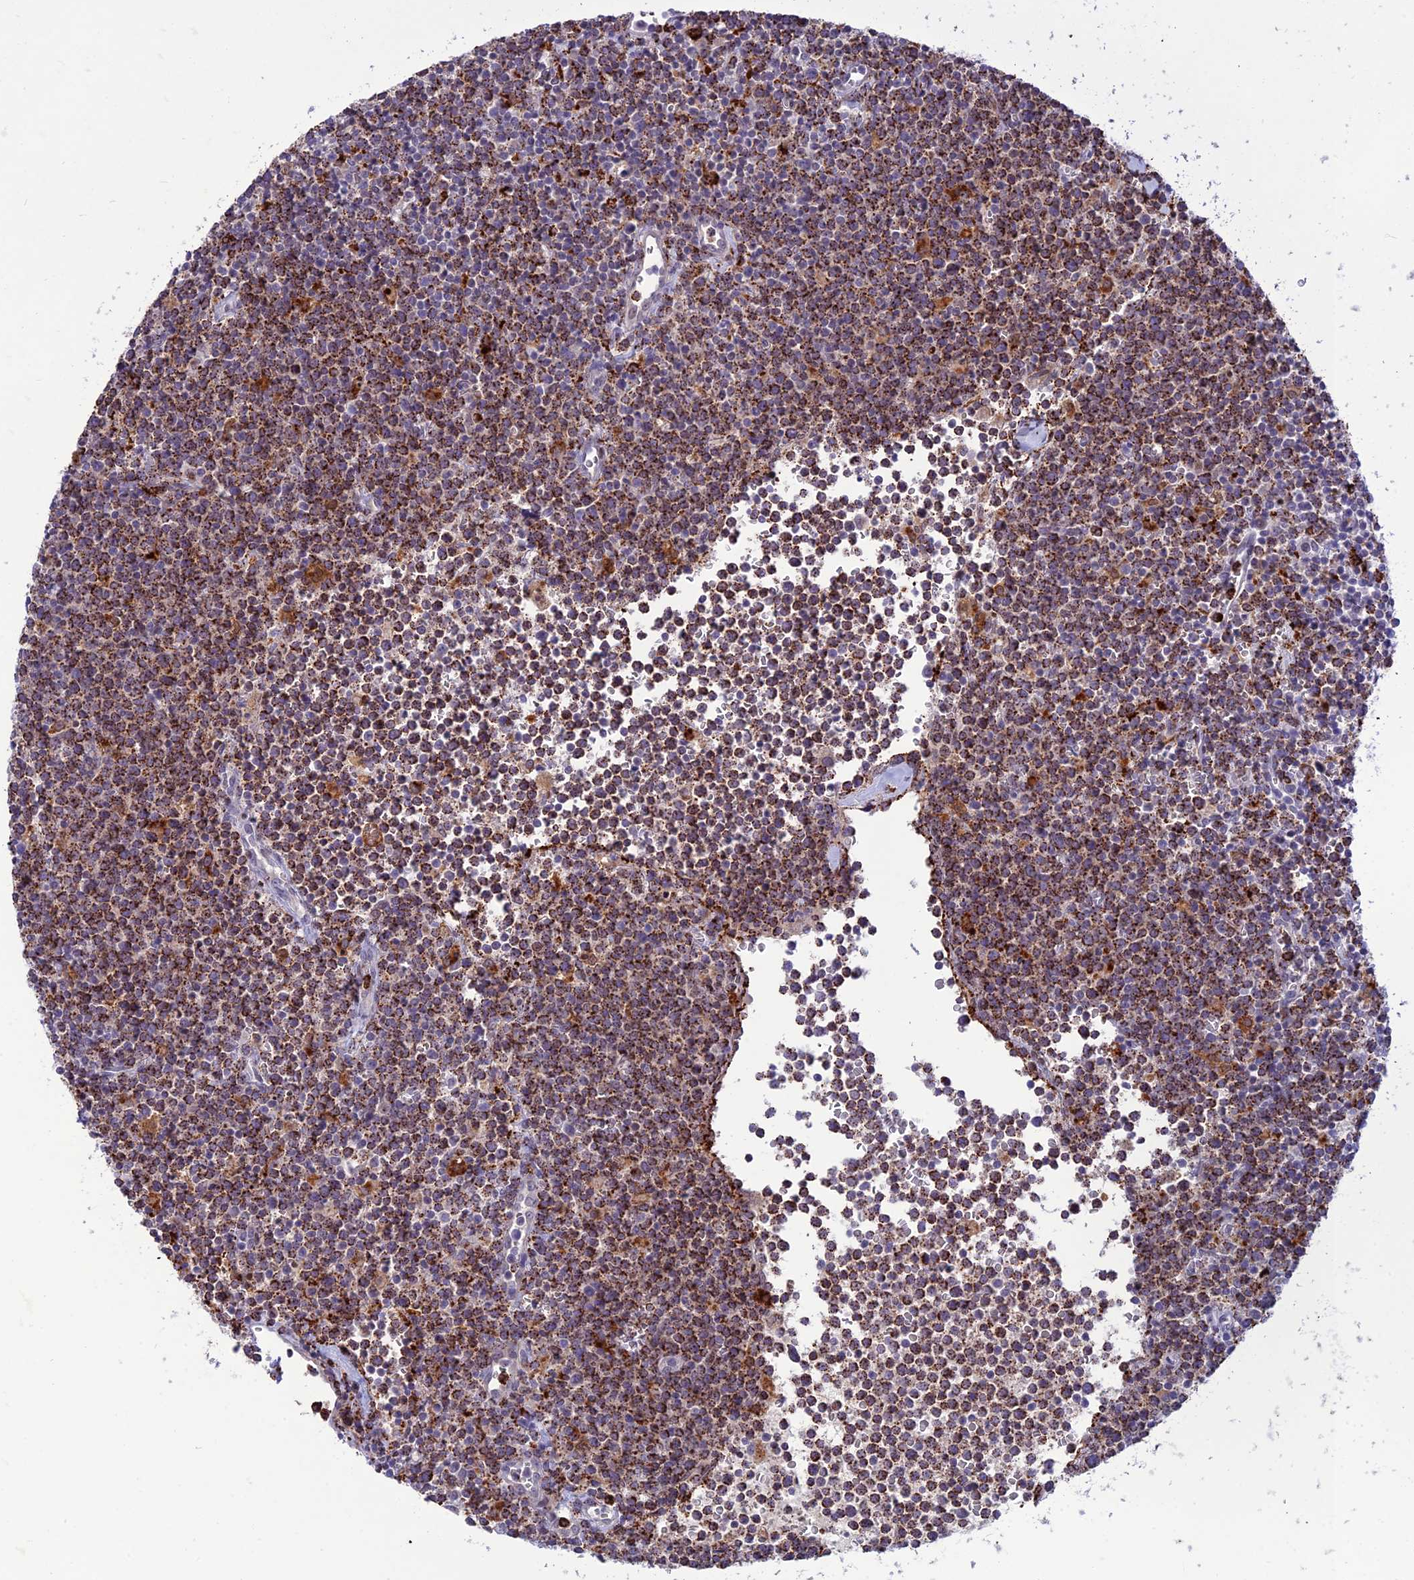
{"staining": {"intensity": "moderate", "quantity": ">75%", "location": "cytoplasmic/membranous"}, "tissue": "lymphoma", "cell_type": "Tumor cells", "image_type": "cancer", "snomed": [{"axis": "morphology", "description": "Malignant lymphoma, non-Hodgkin's type, High grade"}, {"axis": "topography", "description": "Lymph node"}], "caption": "Human high-grade malignant lymphoma, non-Hodgkin's type stained with a brown dye exhibits moderate cytoplasmic/membranous positive staining in about >75% of tumor cells.", "gene": "HIC1", "patient": {"sex": "male", "age": 61}}